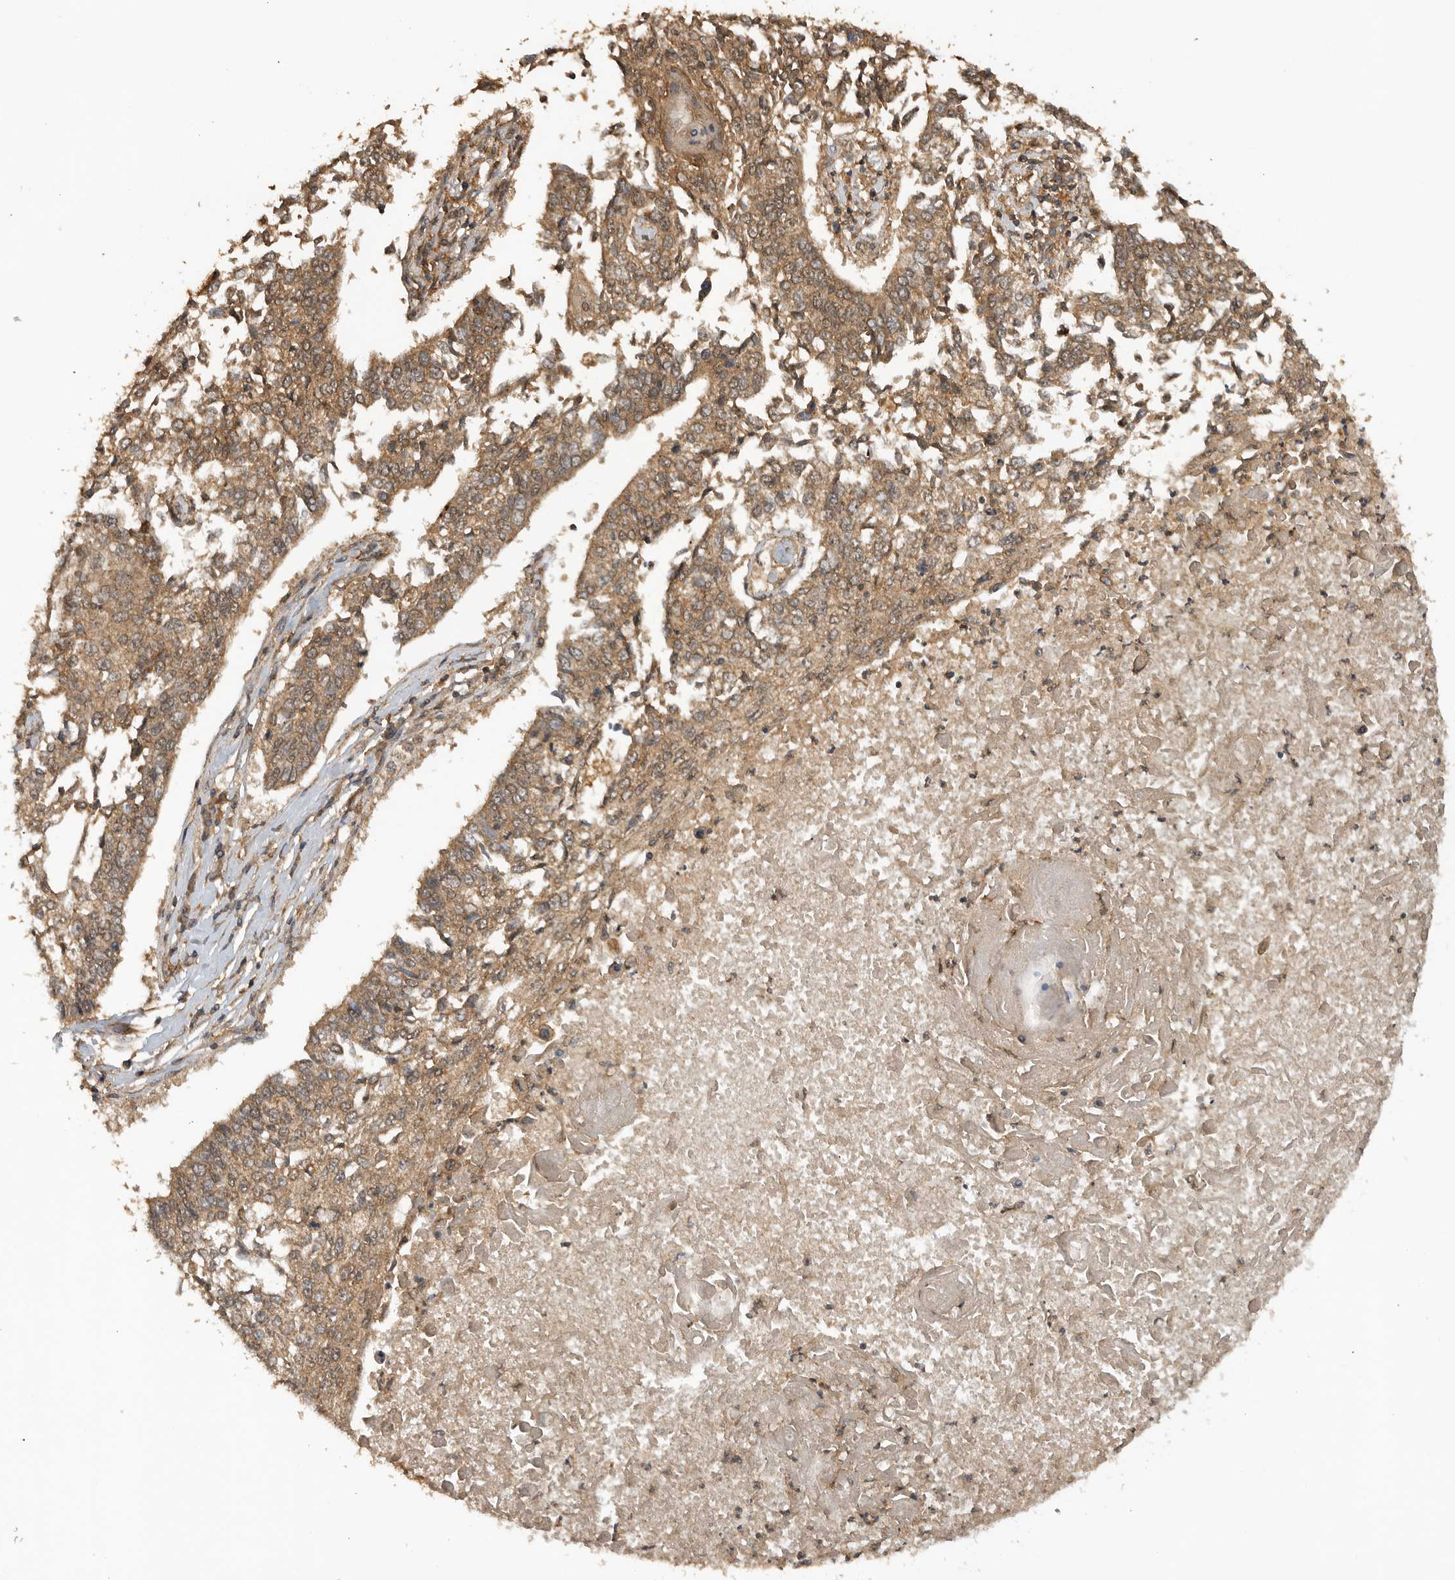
{"staining": {"intensity": "moderate", "quantity": ">75%", "location": "cytoplasmic/membranous"}, "tissue": "lung cancer", "cell_type": "Tumor cells", "image_type": "cancer", "snomed": [{"axis": "morphology", "description": "Normal tissue, NOS"}, {"axis": "morphology", "description": "Squamous cell carcinoma, NOS"}, {"axis": "topography", "description": "Cartilage tissue"}, {"axis": "topography", "description": "Bronchus"}, {"axis": "topography", "description": "Lung"}, {"axis": "topography", "description": "Peripheral nerve tissue"}], "caption": "The photomicrograph exhibits immunohistochemical staining of lung cancer (squamous cell carcinoma). There is moderate cytoplasmic/membranous staining is seen in about >75% of tumor cells.", "gene": "ICOSLG", "patient": {"sex": "female", "age": 49}}